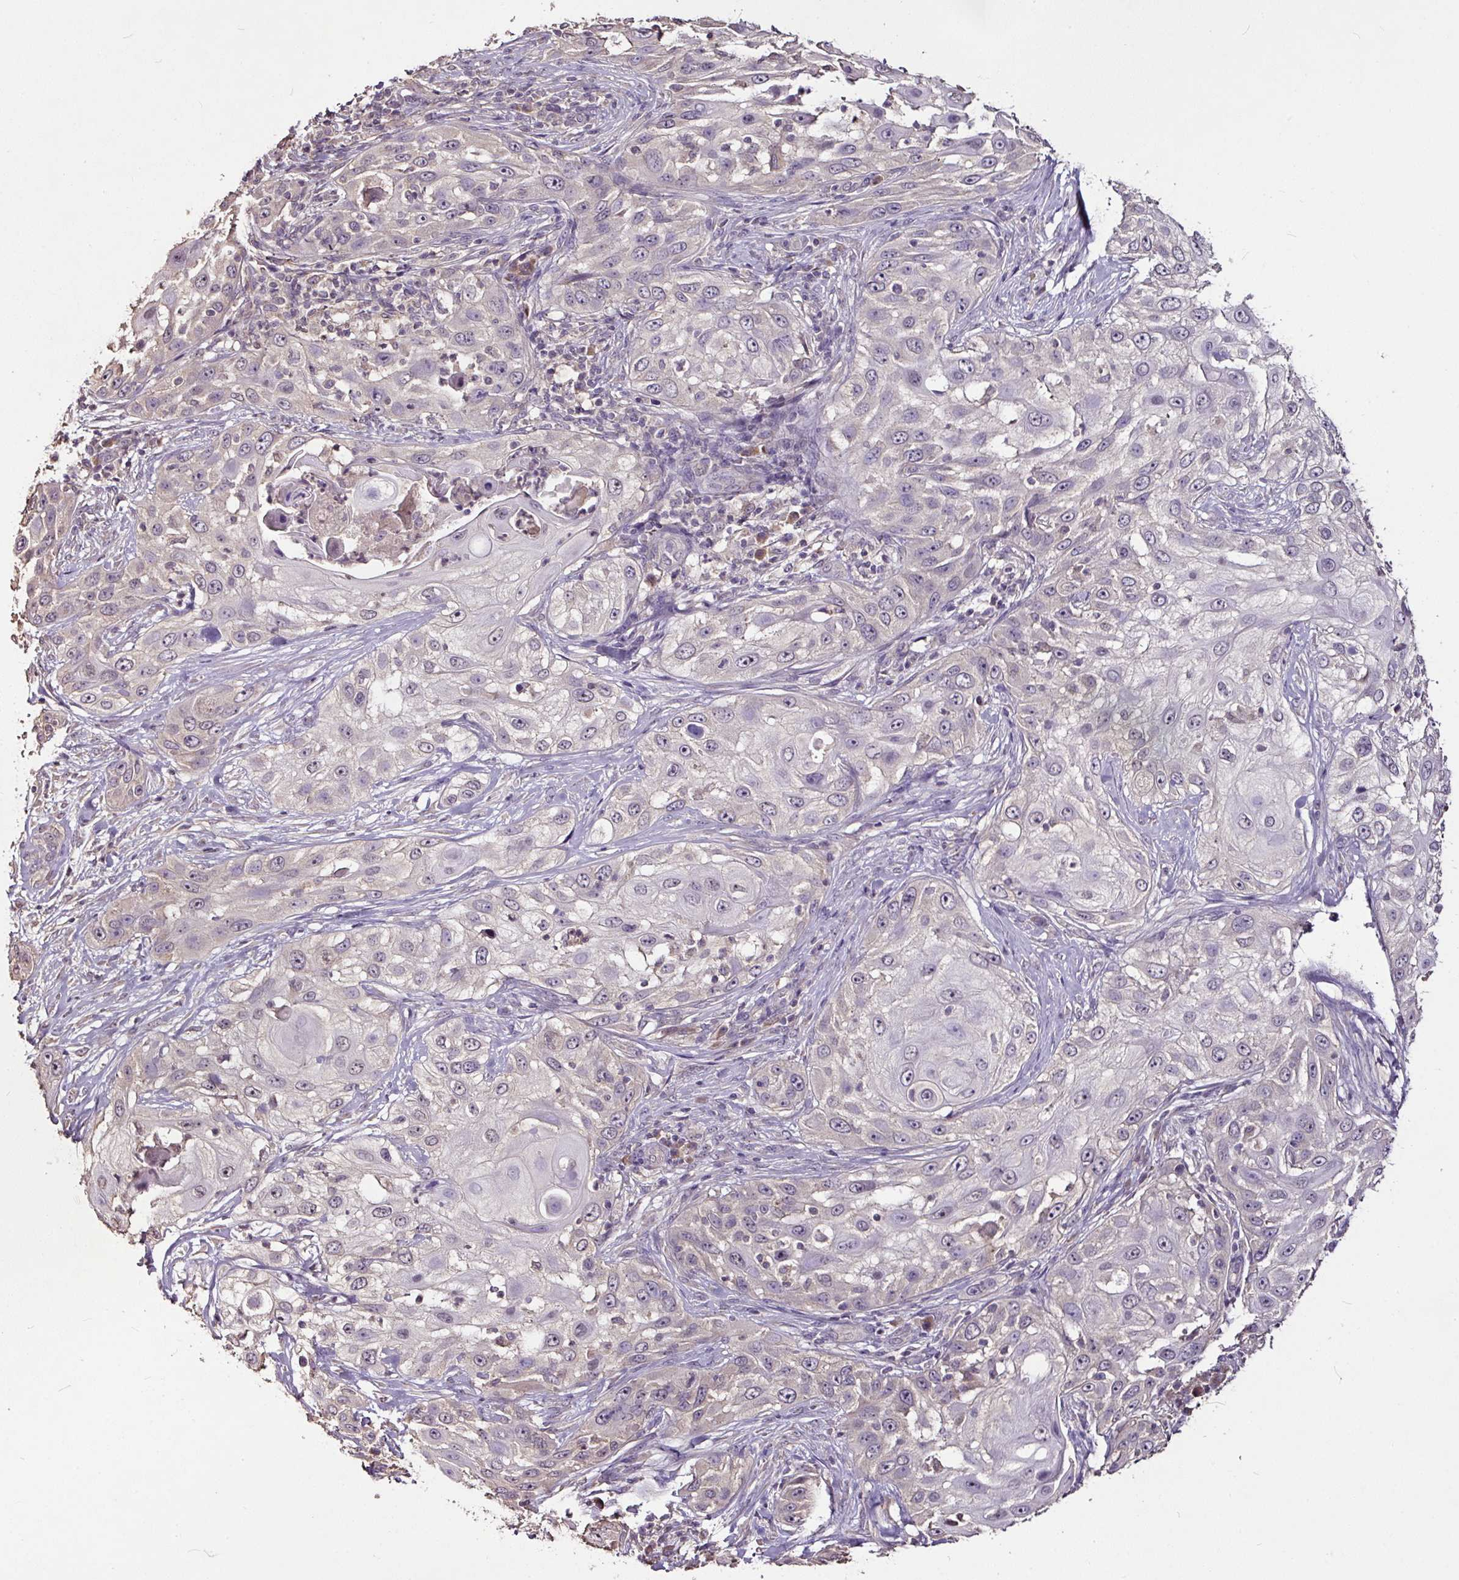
{"staining": {"intensity": "negative", "quantity": "none", "location": "none"}, "tissue": "skin cancer", "cell_type": "Tumor cells", "image_type": "cancer", "snomed": [{"axis": "morphology", "description": "Squamous cell carcinoma, NOS"}, {"axis": "topography", "description": "Skin"}], "caption": "This is an IHC micrograph of skin cancer (squamous cell carcinoma). There is no positivity in tumor cells.", "gene": "RPL38", "patient": {"sex": "female", "age": 44}}